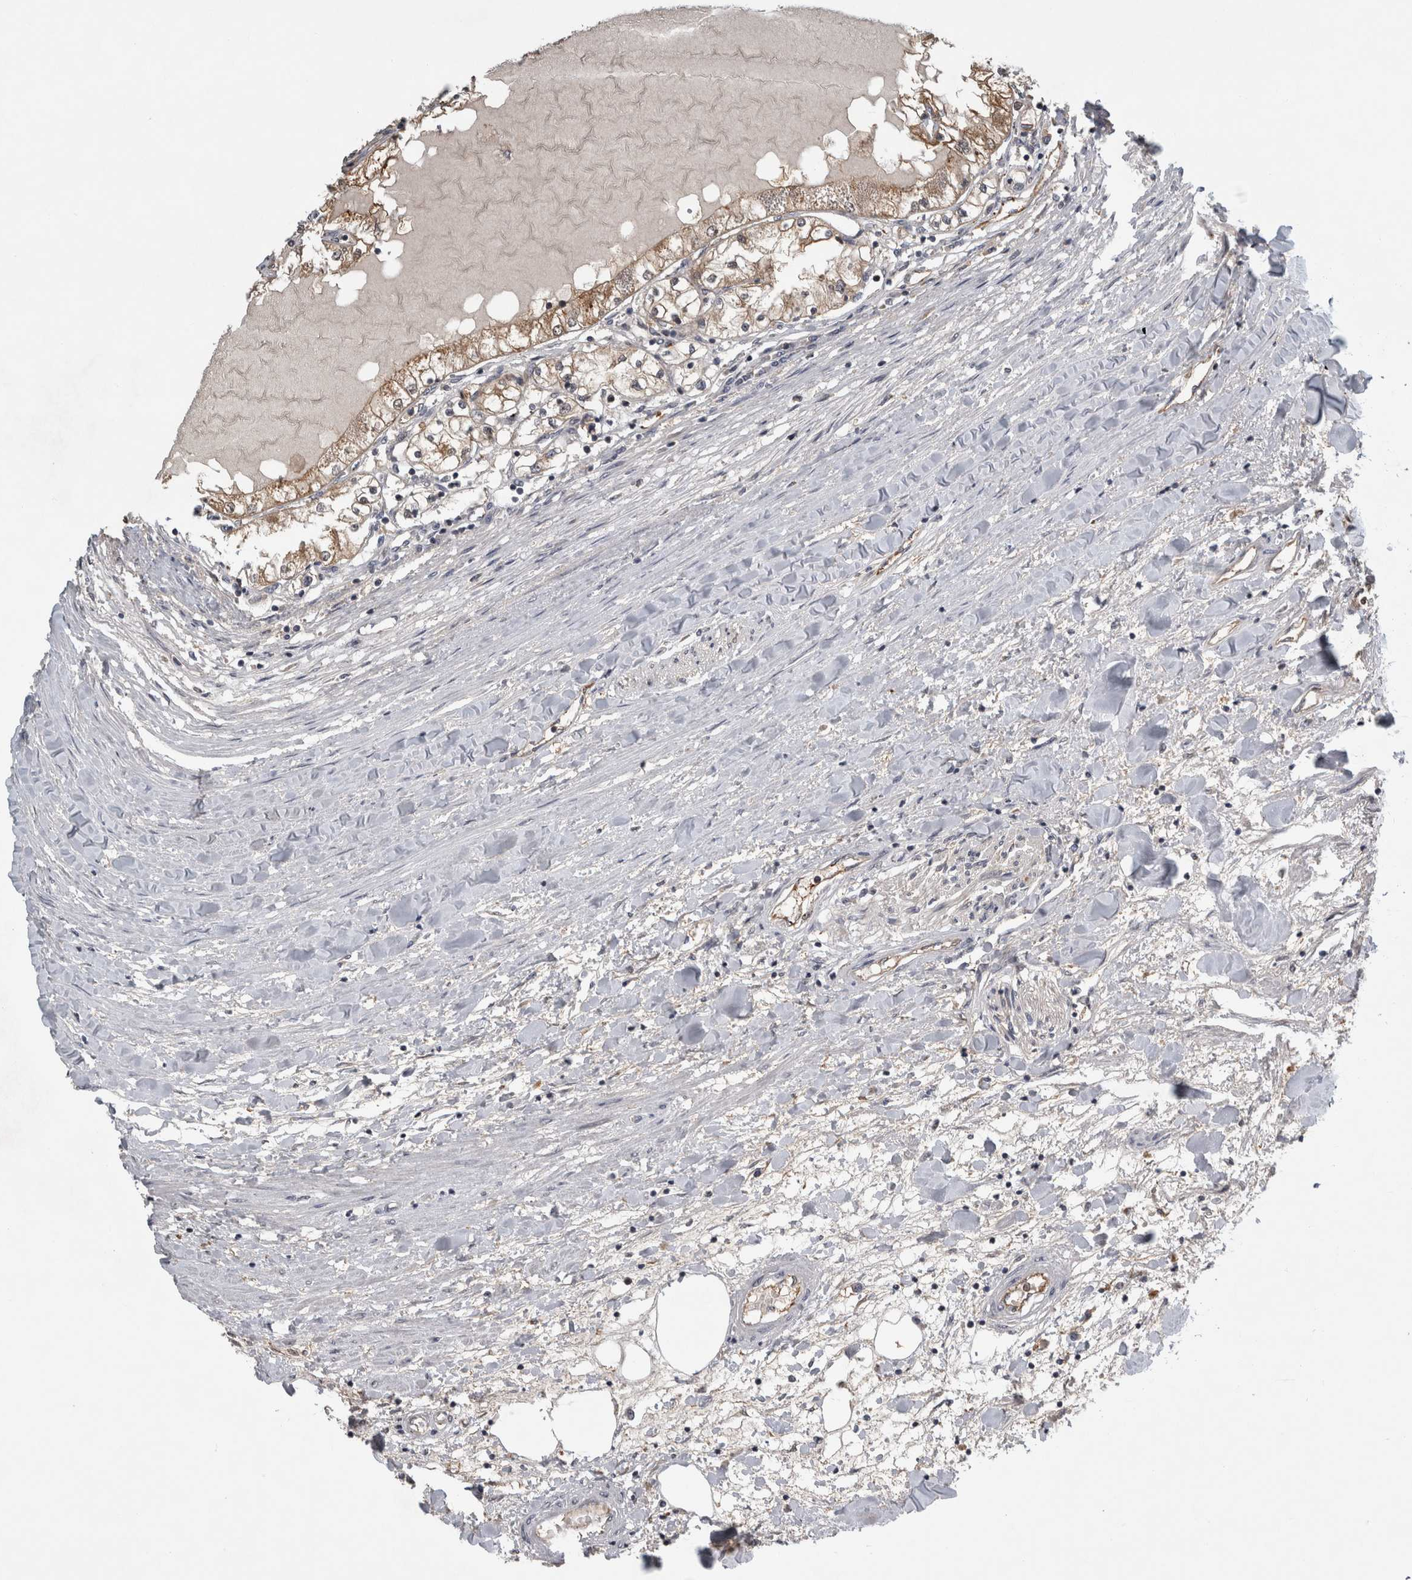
{"staining": {"intensity": "moderate", "quantity": ">75%", "location": "cytoplasmic/membranous"}, "tissue": "renal cancer", "cell_type": "Tumor cells", "image_type": "cancer", "snomed": [{"axis": "morphology", "description": "Adenocarcinoma, NOS"}, {"axis": "topography", "description": "Kidney"}], "caption": "A histopathology image of human renal cancer stained for a protein demonstrates moderate cytoplasmic/membranous brown staining in tumor cells. The protein is shown in brown color, while the nuclei are stained blue.", "gene": "TRMT61B", "patient": {"sex": "male", "age": 68}}